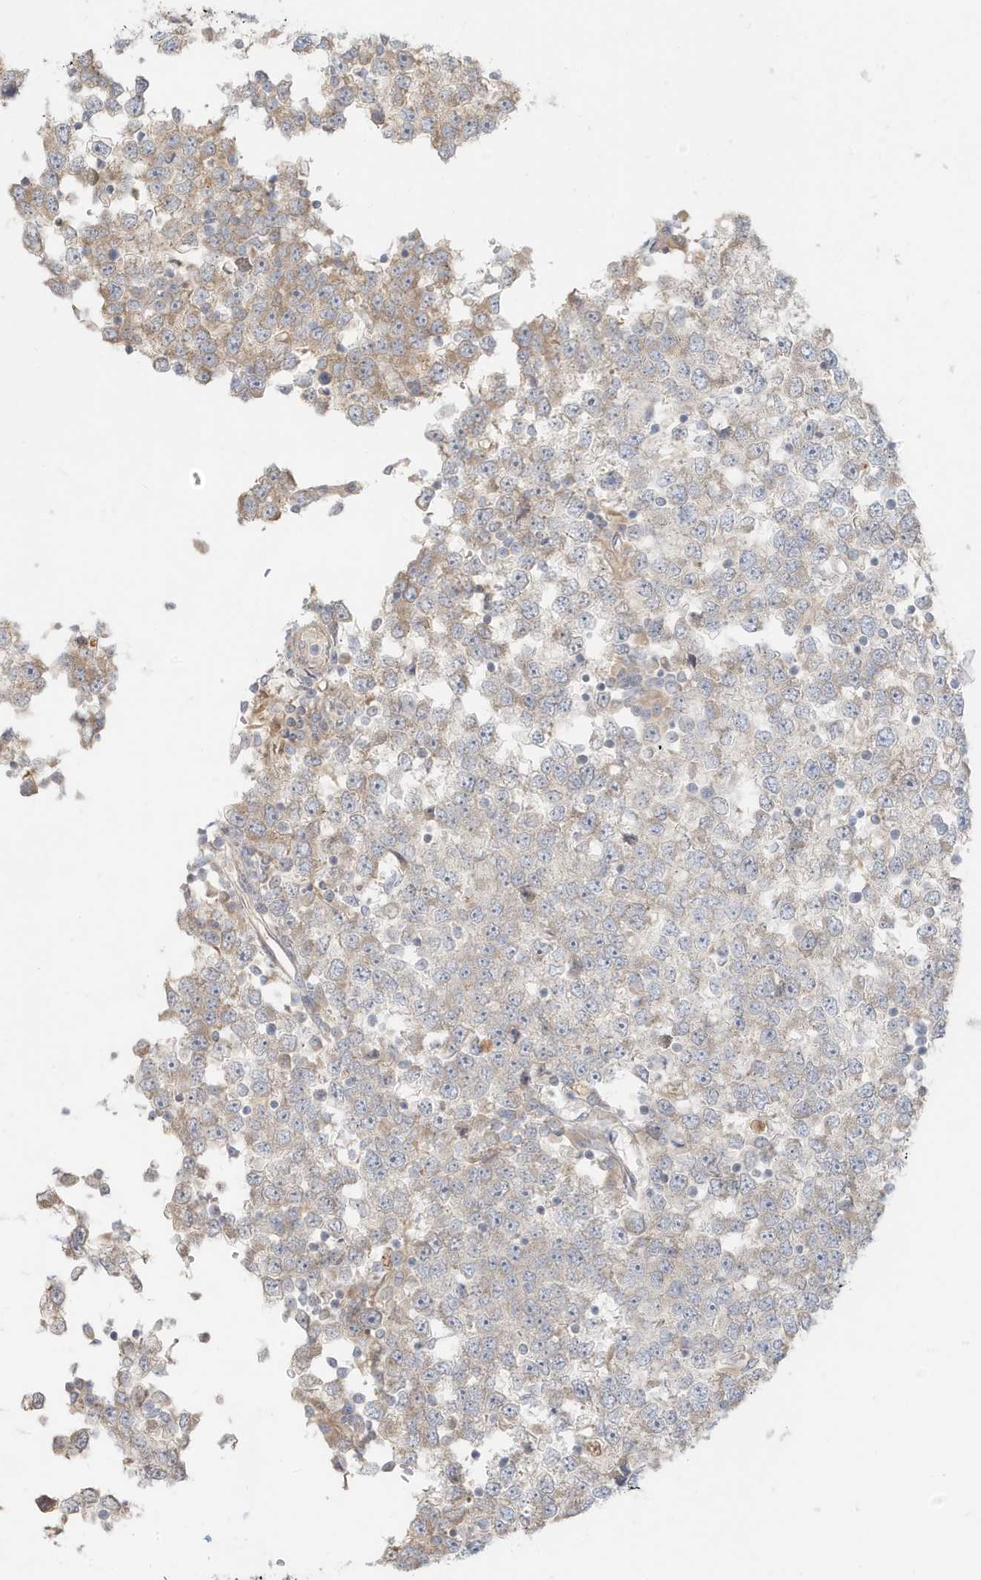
{"staining": {"intensity": "weak", "quantity": "<25%", "location": "cytoplasmic/membranous"}, "tissue": "testis cancer", "cell_type": "Tumor cells", "image_type": "cancer", "snomed": [{"axis": "morphology", "description": "Seminoma, NOS"}, {"axis": "topography", "description": "Testis"}], "caption": "DAB (3,3'-diaminobenzidine) immunohistochemical staining of seminoma (testis) demonstrates no significant staining in tumor cells. (DAB (3,3'-diaminobenzidine) IHC visualized using brightfield microscopy, high magnification).", "gene": "MCOLN1", "patient": {"sex": "male", "age": 65}}